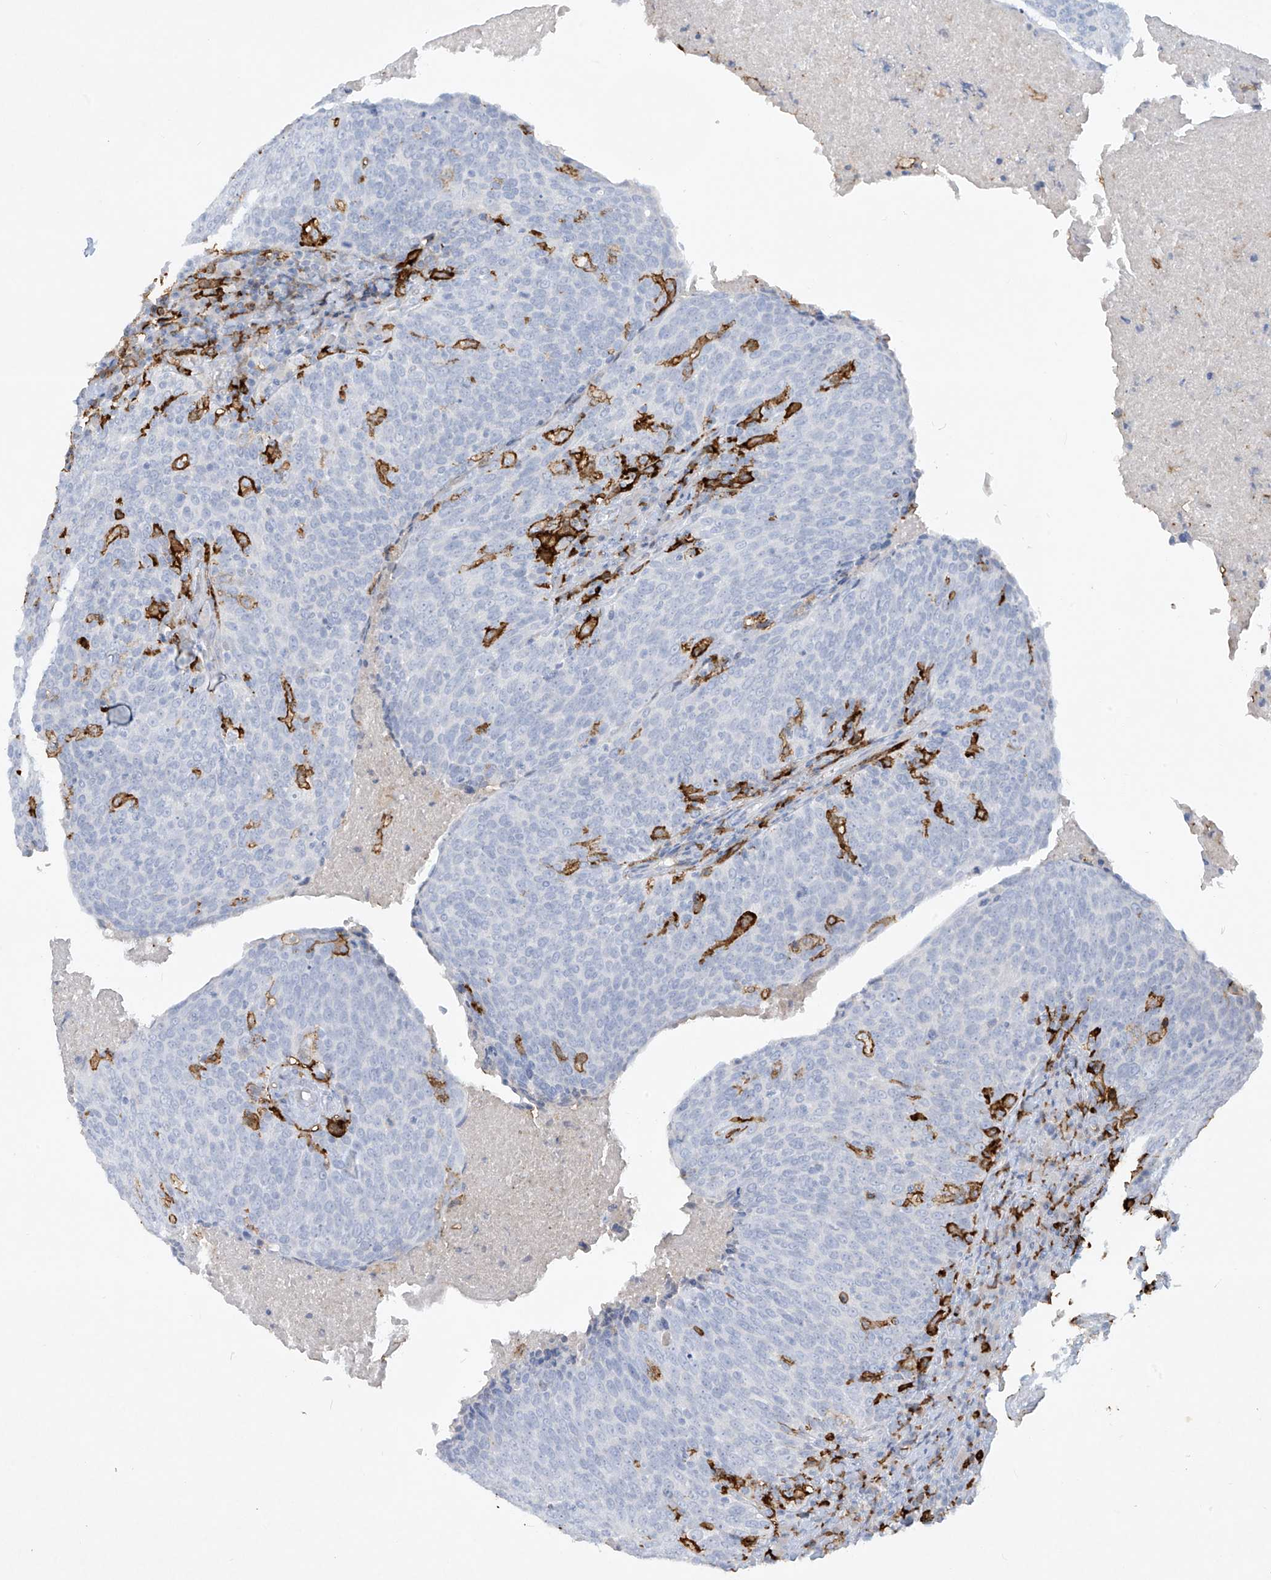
{"staining": {"intensity": "negative", "quantity": "none", "location": "none"}, "tissue": "head and neck cancer", "cell_type": "Tumor cells", "image_type": "cancer", "snomed": [{"axis": "morphology", "description": "Squamous cell carcinoma, NOS"}, {"axis": "morphology", "description": "Squamous cell carcinoma, metastatic, NOS"}, {"axis": "topography", "description": "Lymph node"}, {"axis": "topography", "description": "Head-Neck"}], "caption": "IHC micrograph of neoplastic tissue: human head and neck cancer (squamous cell carcinoma) stained with DAB demonstrates no significant protein expression in tumor cells.", "gene": "FCGR3A", "patient": {"sex": "male", "age": 62}}